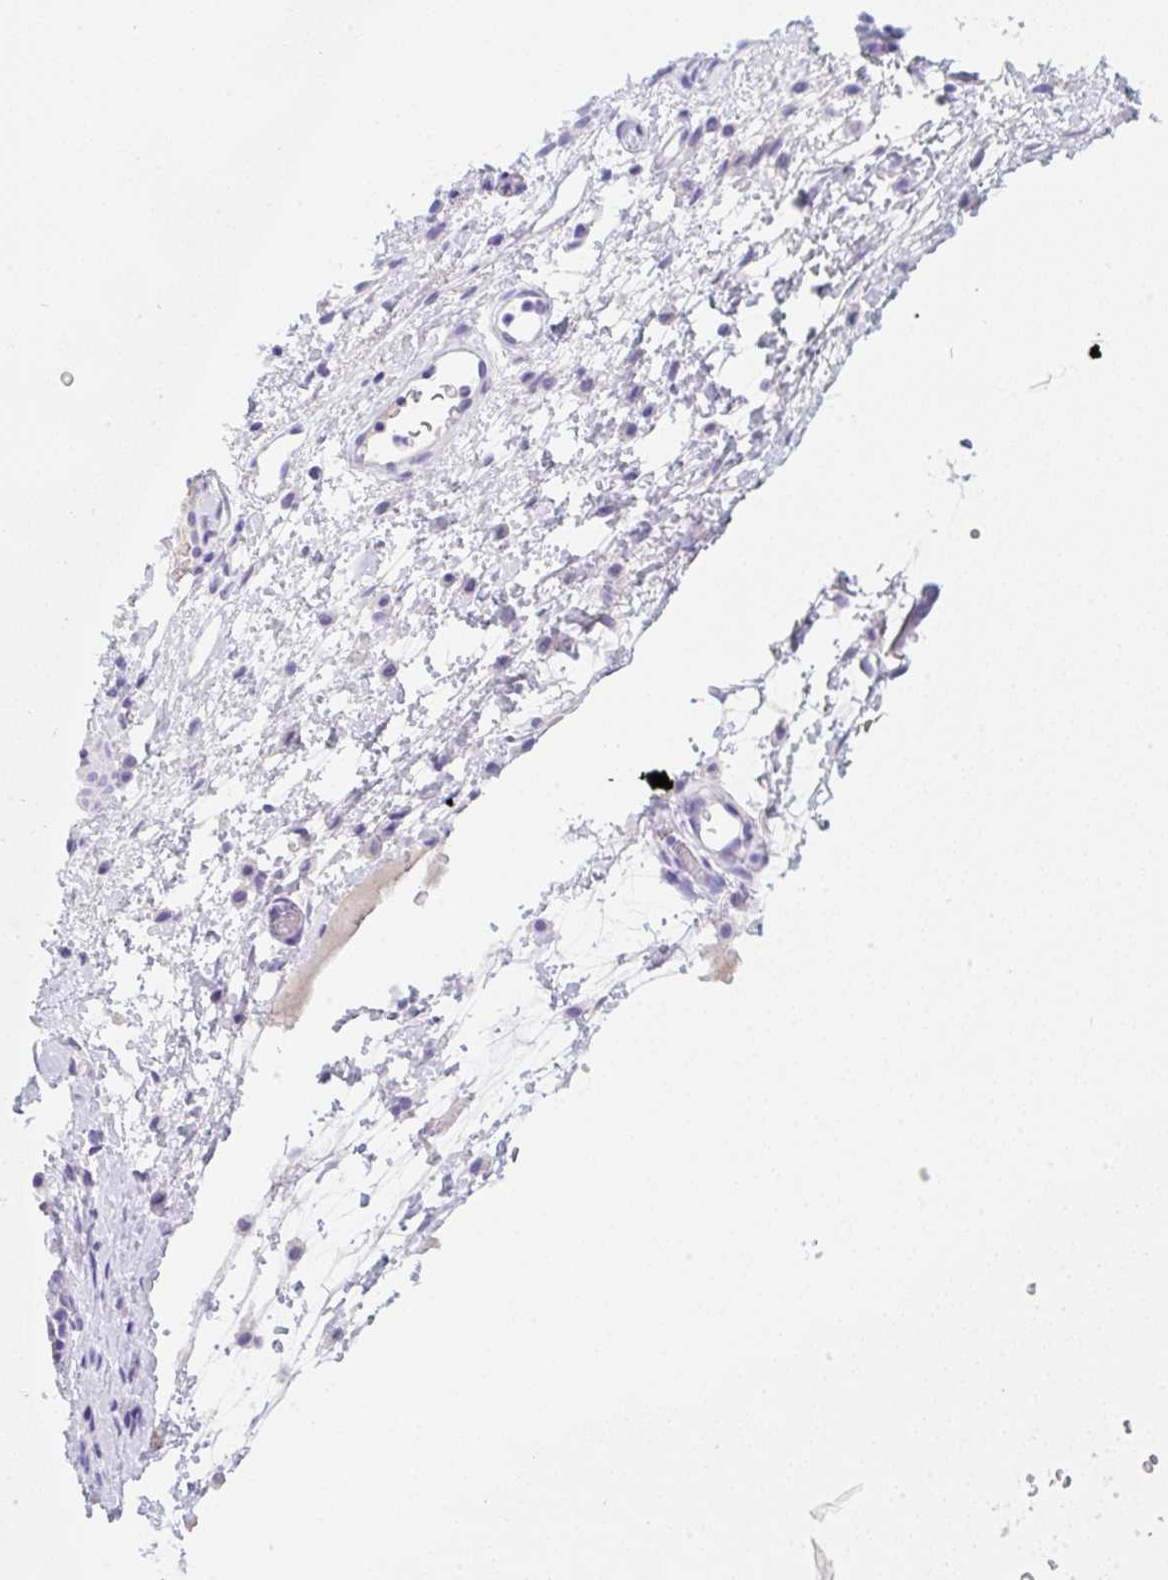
{"staining": {"intensity": "negative", "quantity": "none", "location": "none"}, "tissue": "nasopharynx", "cell_type": "Respiratory epithelial cells", "image_type": "normal", "snomed": [{"axis": "morphology", "description": "Normal tissue, NOS"}, {"axis": "topography", "description": "Lymph node"}, {"axis": "topography", "description": "Cartilage tissue"}, {"axis": "topography", "description": "Nasopharynx"}], "caption": "Immunohistochemistry histopathology image of normal nasopharynx stained for a protein (brown), which exhibits no staining in respiratory epithelial cells. (DAB IHC with hematoxylin counter stain).", "gene": "KLK8", "patient": {"sex": "male", "age": 63}}